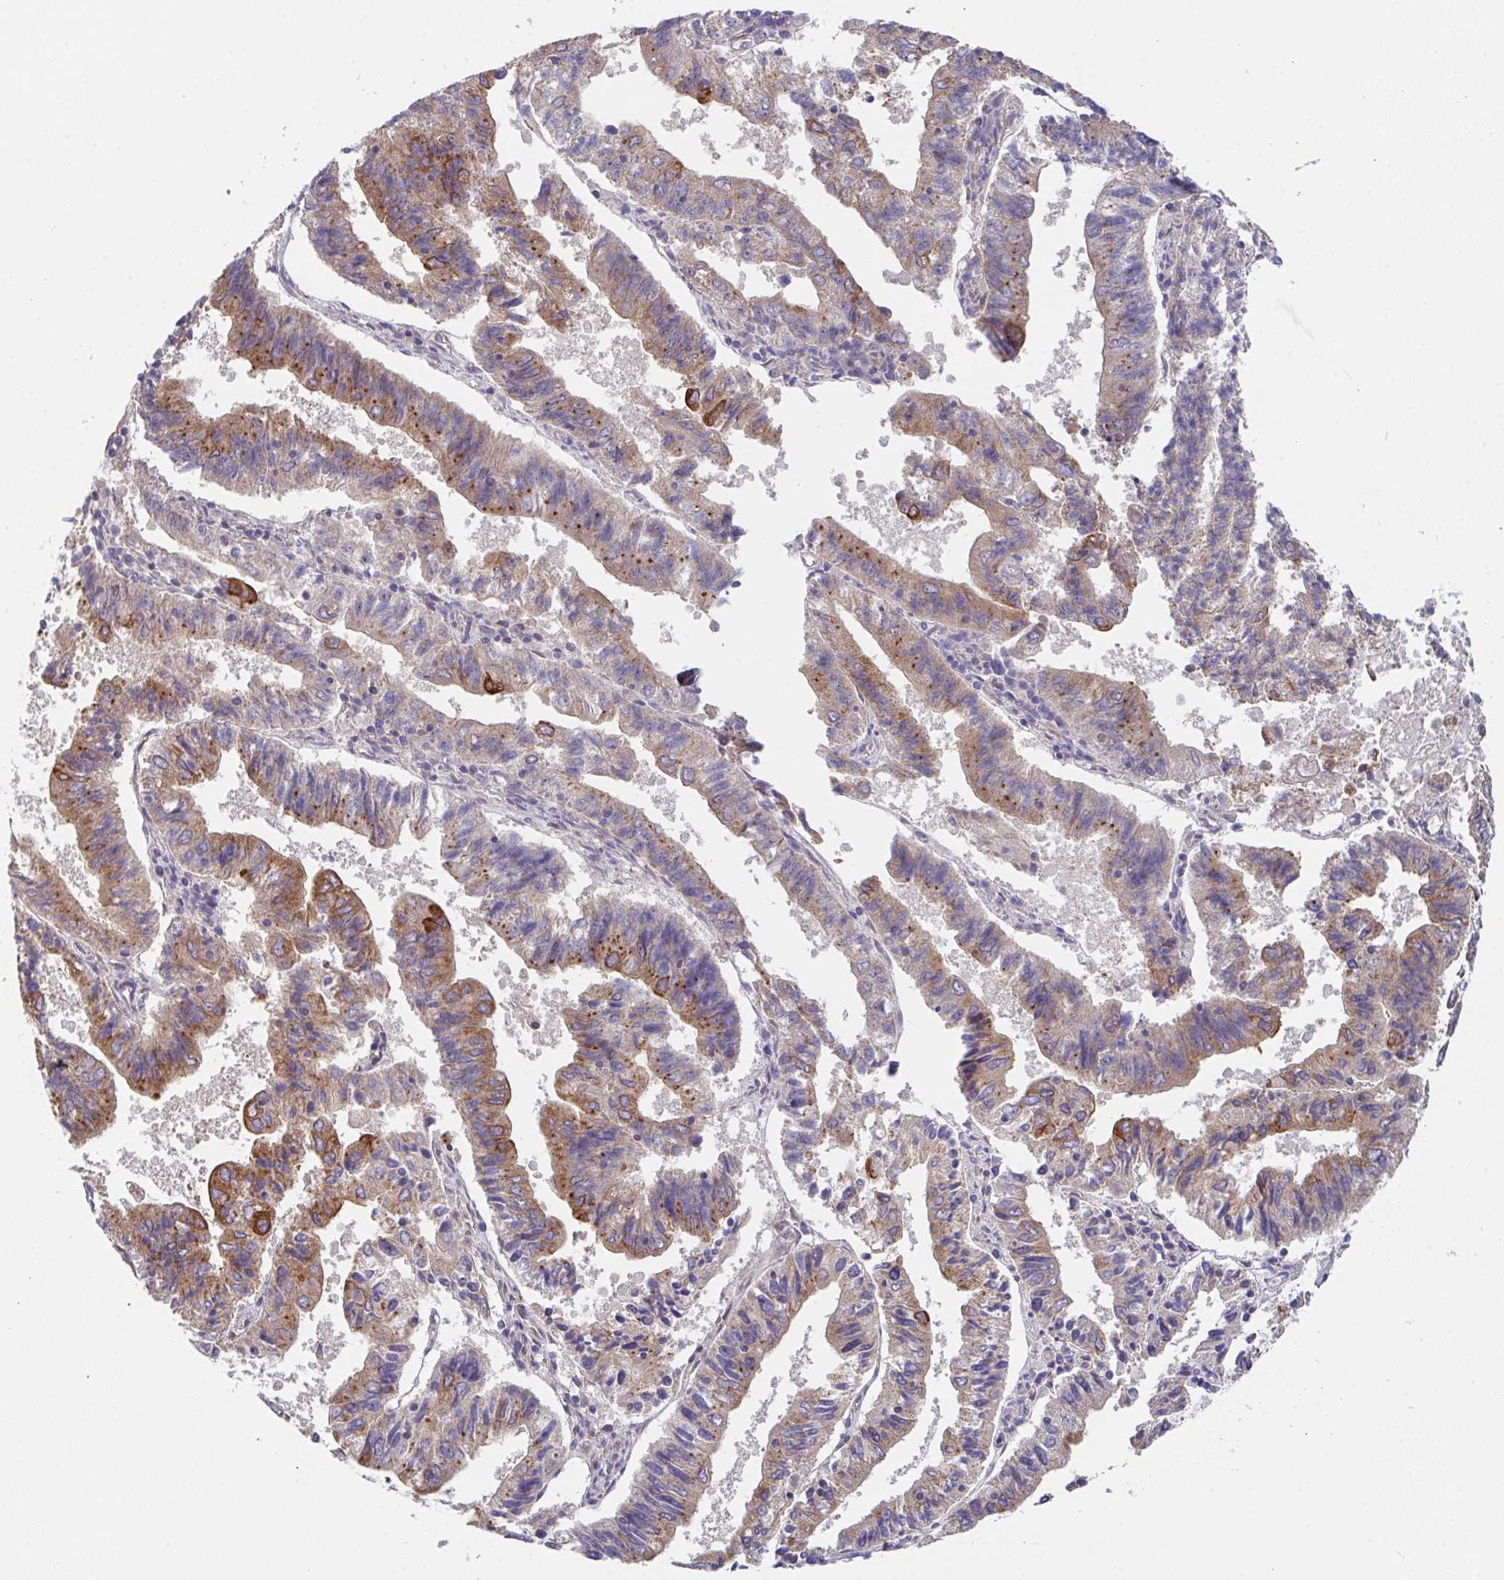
{"staining": {"intensity": "moderate", "quantity": ">75%", "location": "cytoplasmic/membranous"}, "tissue": "endometrial cancer", "cell_type": "Tumor cells", "image_type": "cancer", "snomed": [{"axis": "morphology", "description": "Adenocarcinoma, NOS"}, {"axis": "topography", "description": "Endometrium"}], "caption": "This micrograph shows immunohistochemistry staining of adenocarcinoma (endometrial), with medium moderate cytoplasmic/membranous positivity in about >75% of tumor cells.", "gene": "RBM18", "patient": {"sex": "female", "age": 82}}